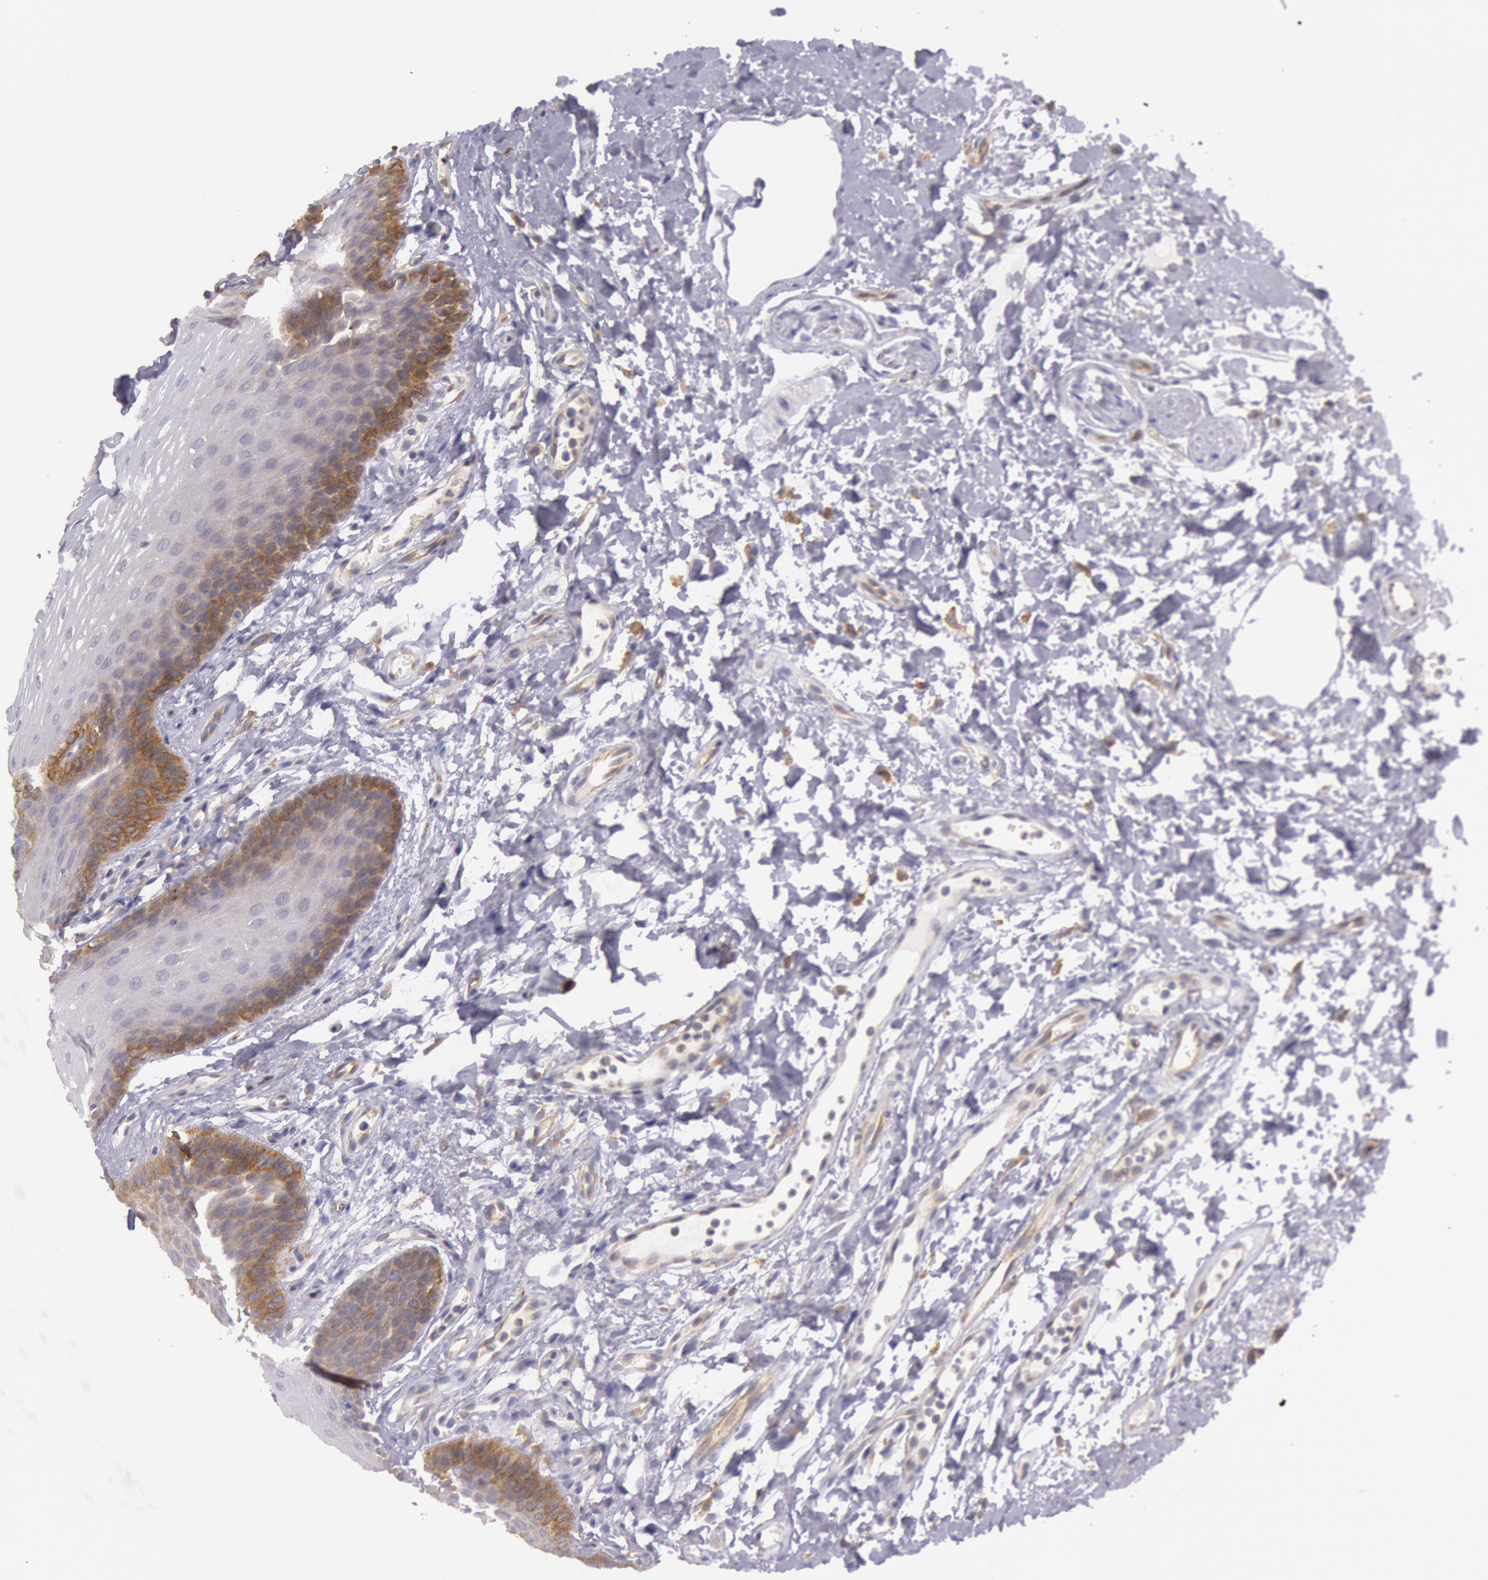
{"staining": {"intensity": "moderate", "quantity": "<25%", "location": "cytoplasmic/membranous"}, "tissue": "oral mucosa", "cell_type": "Squamous epithelial cells", "image_type": "normal", "snomed": [{"axis": "morphology", "description": "Normal tissue, NOS"}, {"axis": "topography", "description": "Oral tissue"}], "caption": "Immunohistochemistry (IHC) histopathology image of unremarkable oral mucosa stained for a protein (brown), which demonstrates low levels of moderate cytoplasmic/membranous expression in about <25% of squamous epithelial cells.", "gene": "MYO5A", "patient": {"sex": "male", "age": 62}}